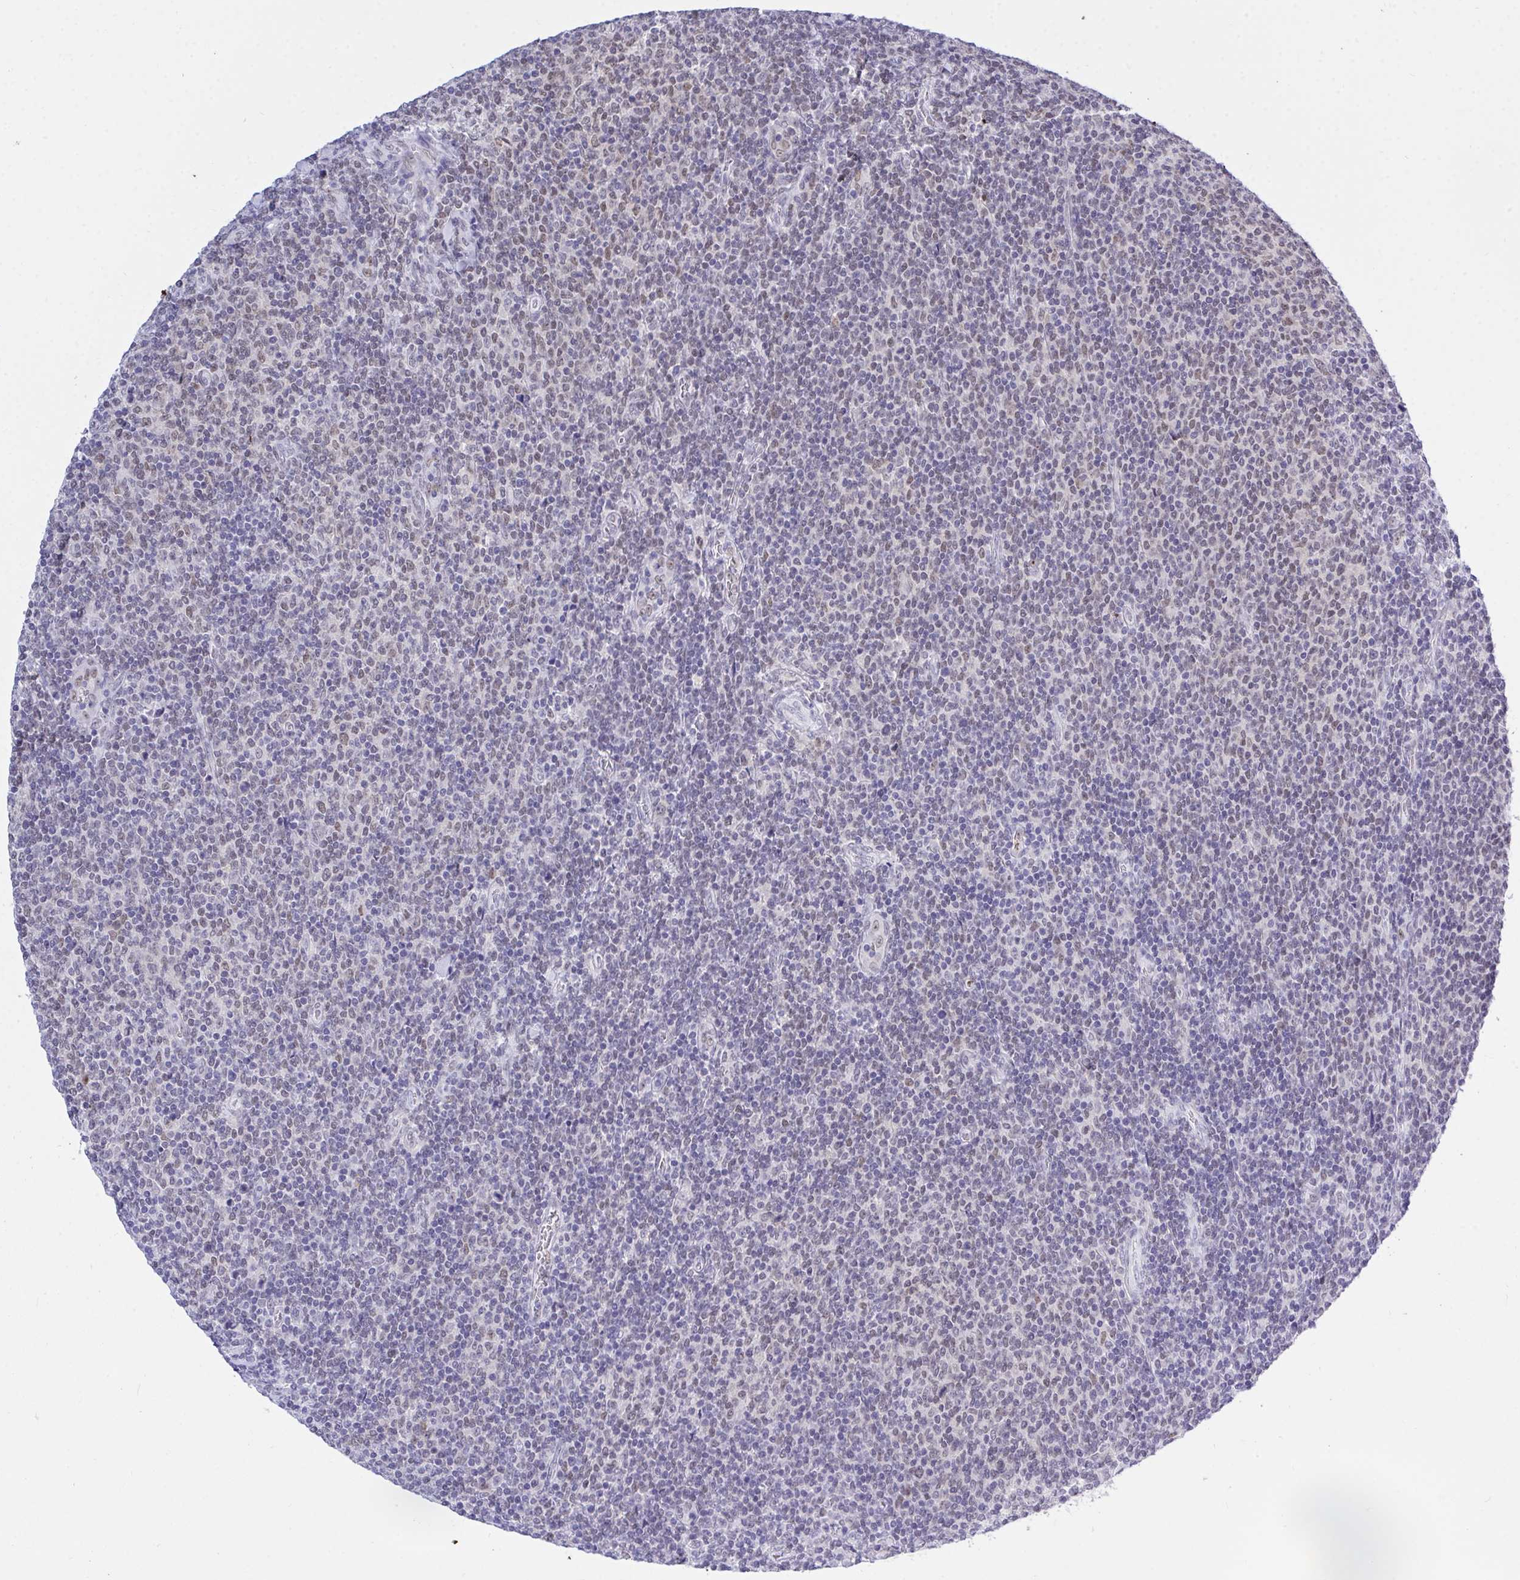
{"staining": {"intensity": "weak", "quantity": "<25%", "location": "nuclear"}, "tissue": "lymphoma", "cell_type": "Tumor cells", "image_type": "cancer", "snomed": [{"axis": "morphology", "description": "Malignant lymphoma, non-Hodgkin's type, Low grade"}, {"axis": "topography", "description": "Lymph node"}], "caption": "This is a image of IHC staining of lymphoma, which shows no expression in tumor cells.", "gene": "THOP1", "patient": {"sex": "male", "age": 52}}